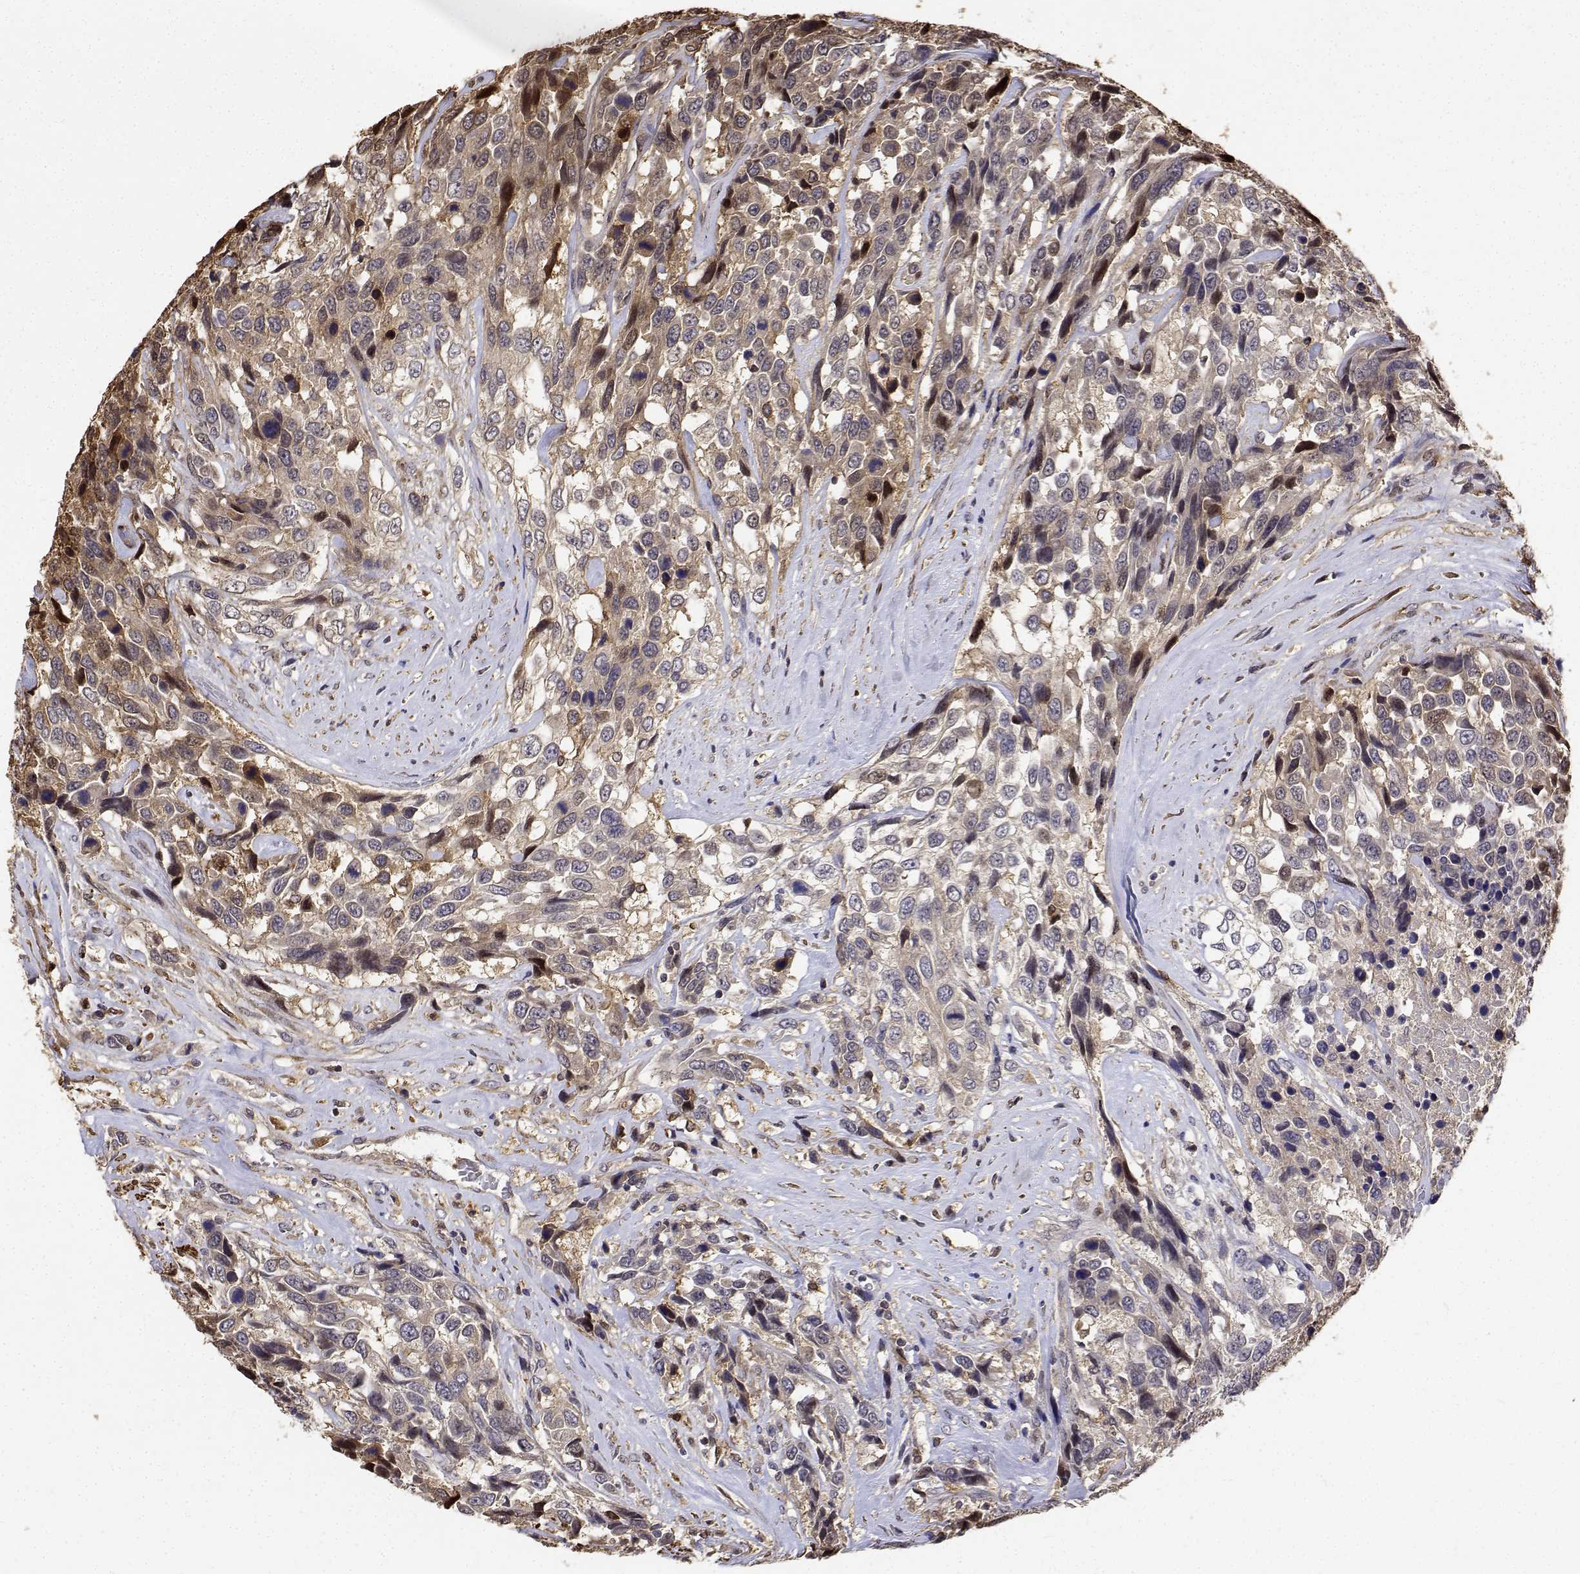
{"staining": {"intensity": "weak", "quantity": ">75%", "location": "cytoplasmic/membranous,nuclear"}, "tissue": "urothelial cancer", "cell_type": "Tumor cells", "image_type": "cancer", "snomed": [{"axis": "morphology", "description": "Urothelial carcinoma, High grade"}, {"axis": "topography", "description": "Urinary bladder"}], "caption": "There is low levels of weak cytoplasmic/membranous and nuclear positivity in tumor cells of urothelial cancer, as demonstrated by immunohistochemical staining (brown color).", "gene": "PCID2", "patient": {"sex": "female", "age": 70}}